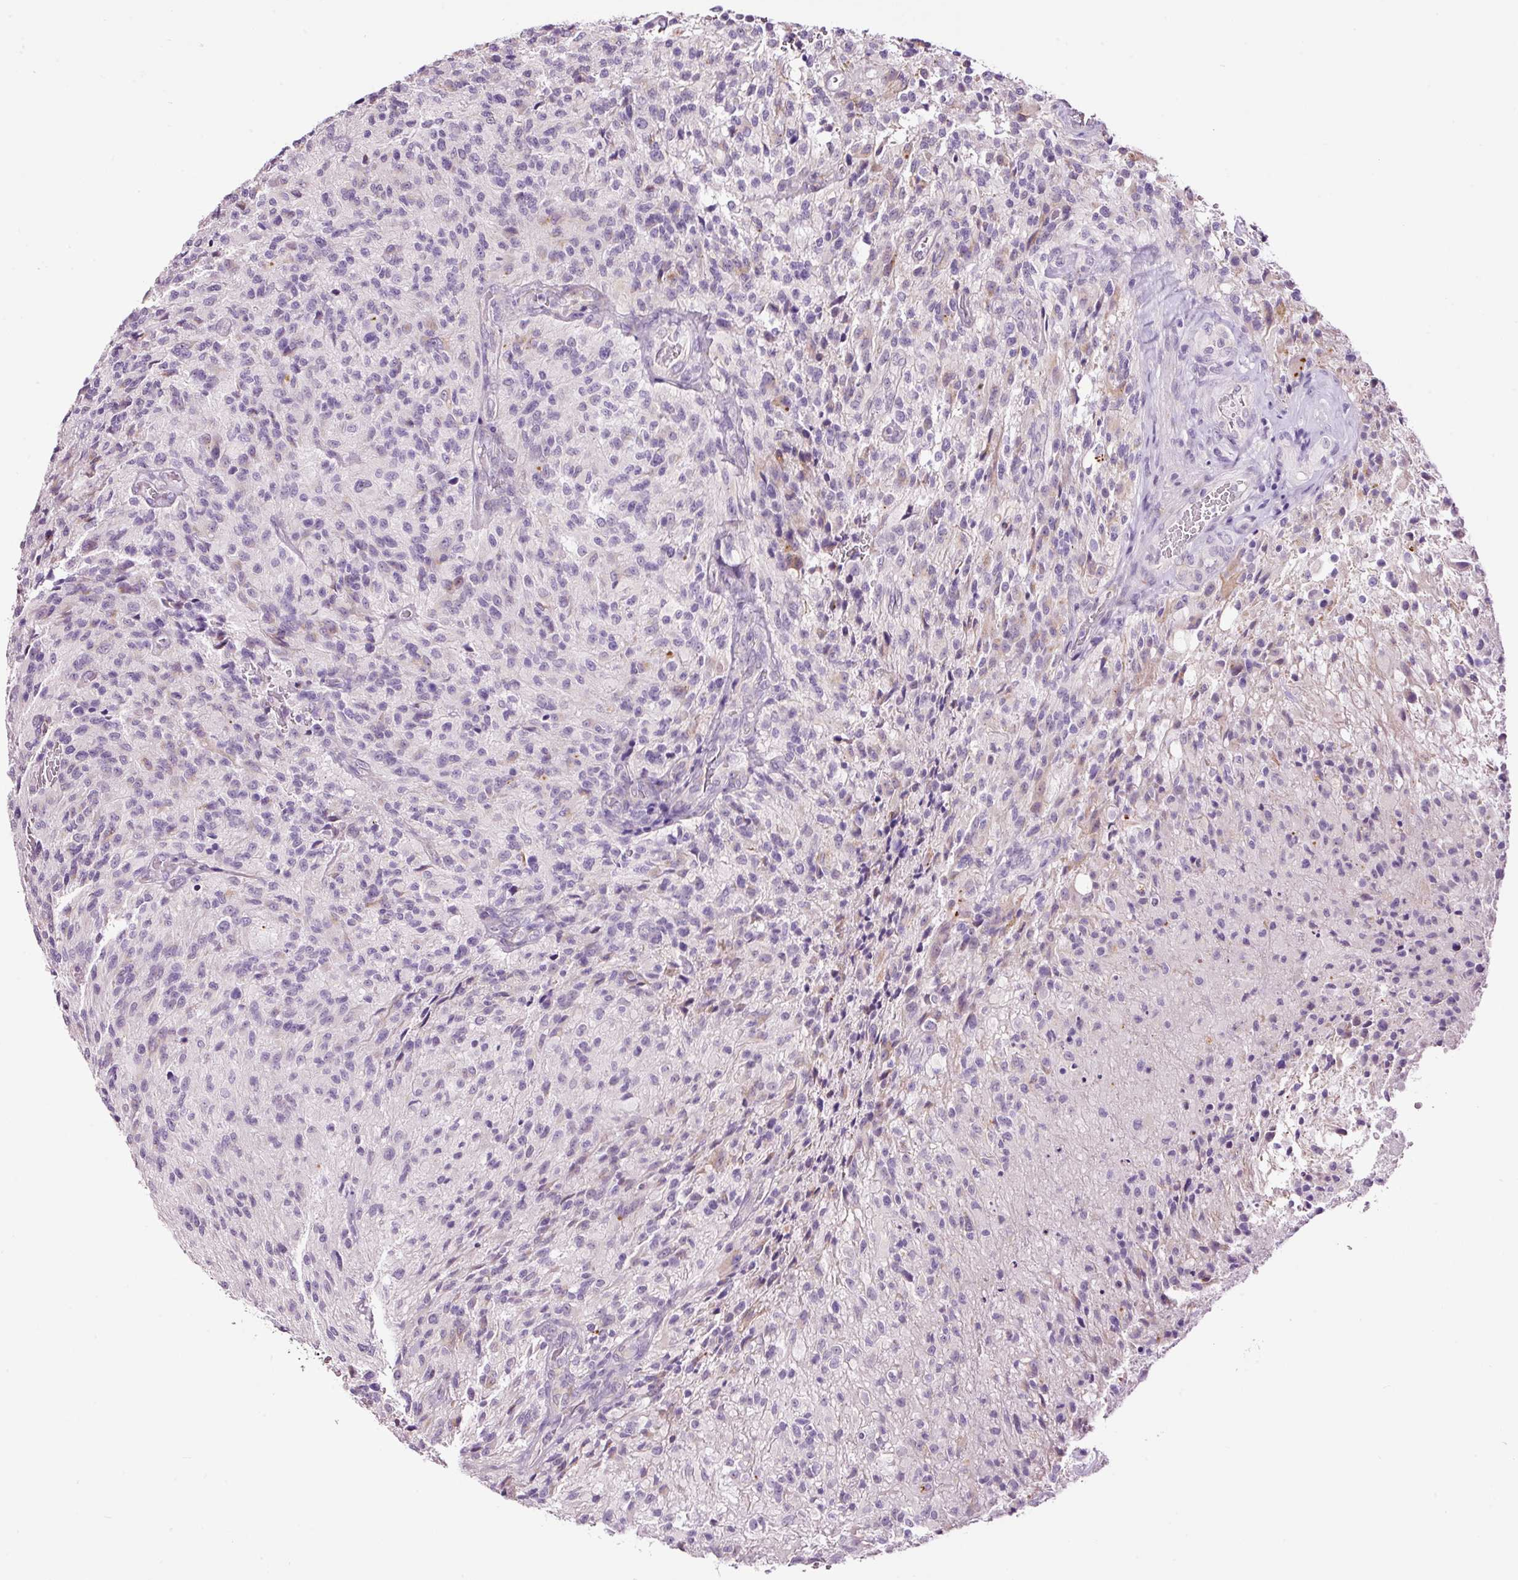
{"staining": {"intensity": "negative", "quantity": "none", "location": "none"}, "tissue": "glioma", "cell_type": "Tumor cells", "image_type": "cancer", "snomed": [{"axis": "morphology", "description": "Normal tissue, NOS"}, {"axis": "morphology", "description": "Glioma, malignant, High grade"}, {"axis": "topography", "description": "Cerebral cortex"}], "caption": "A photomicrograph of glioma stained for a protein displays no brown staining in tumor cells. The staining was performed using DAB to visualize the protein expression in brown, while the nuclei were stained in blue with hematoxylin (Magnification: 20x).", "gene": "RTF2", "patient": {"sex": "male", "age": 56}}